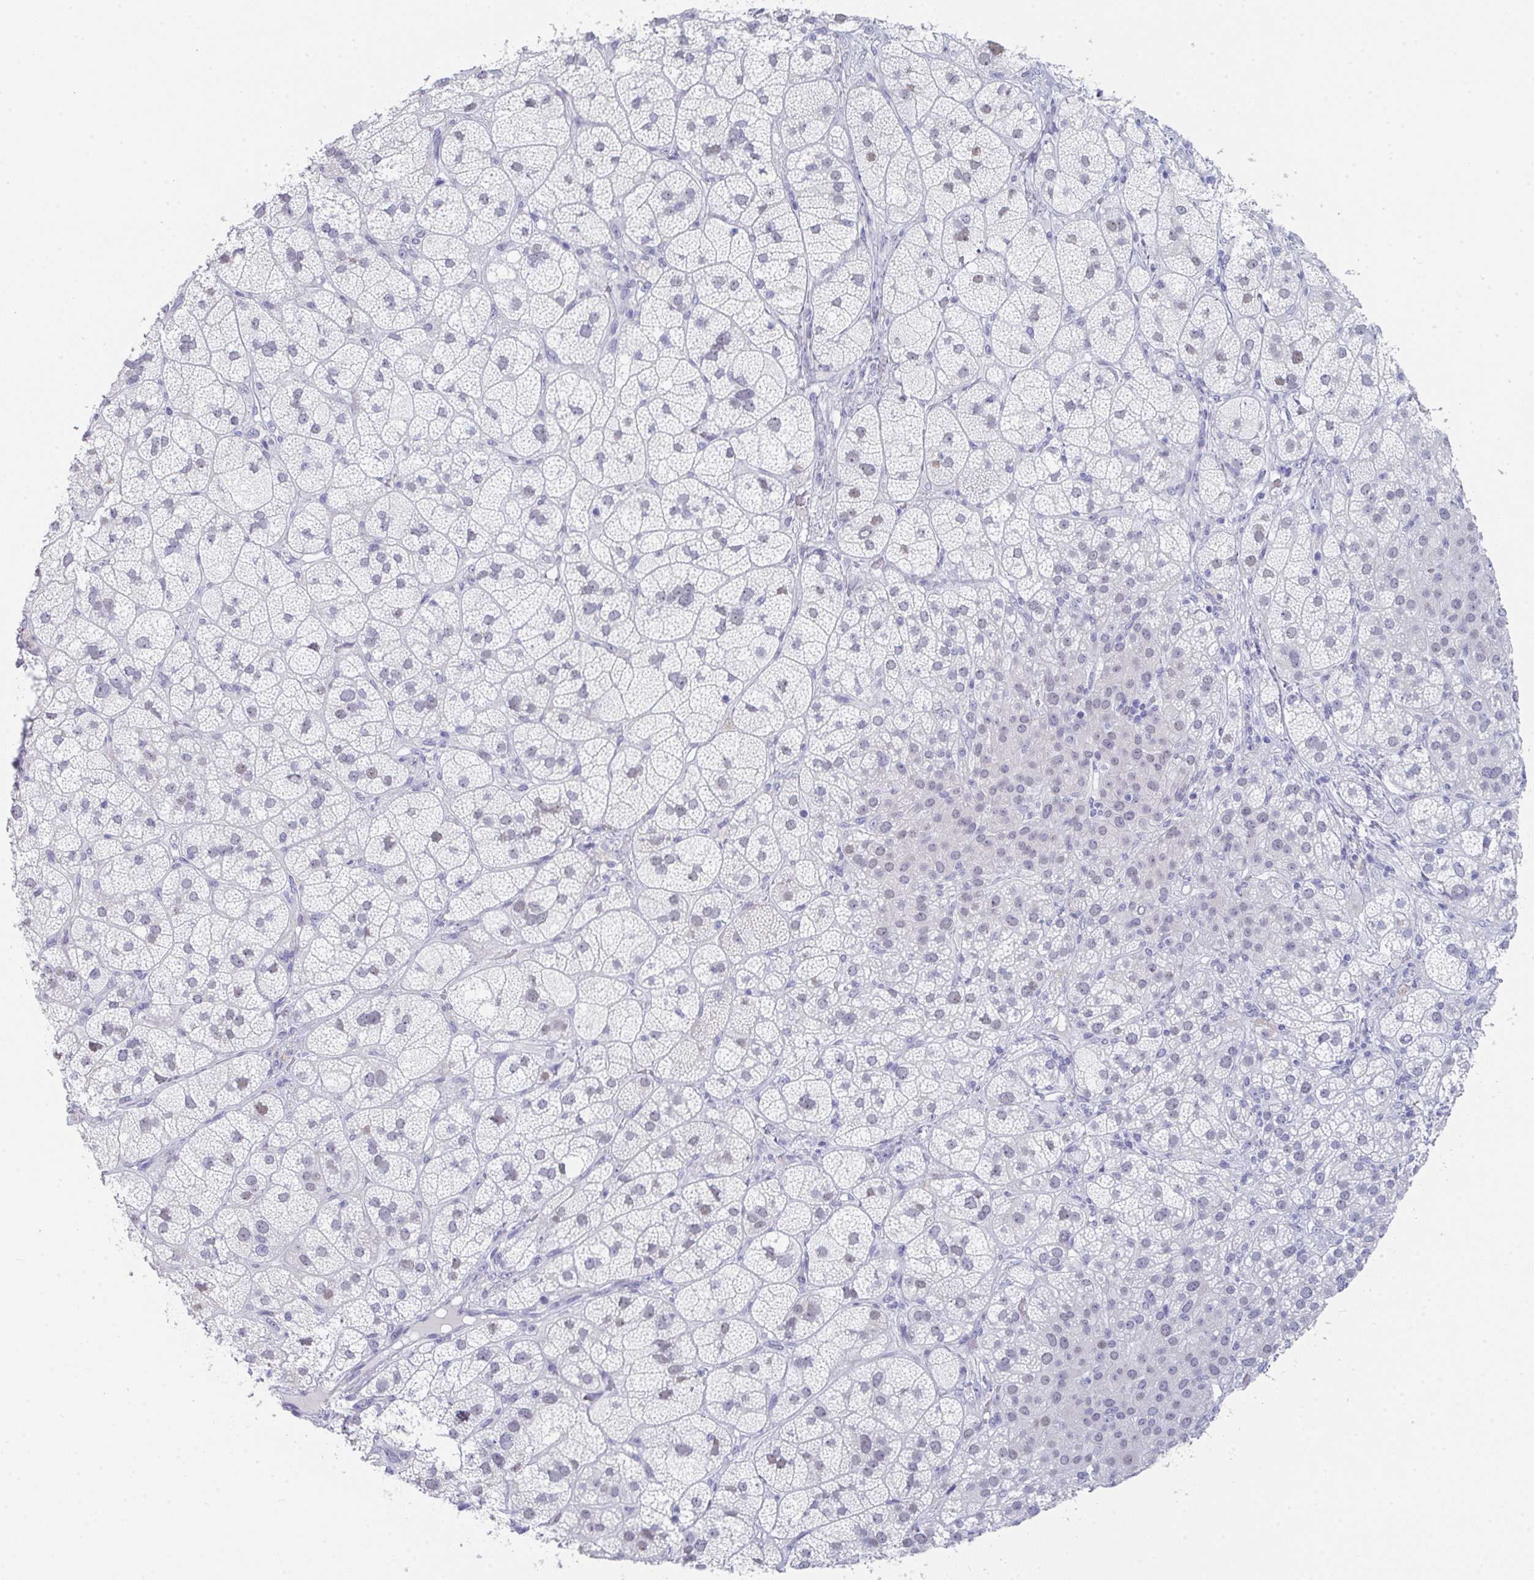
{"staining": {"intensity": "weak", "quantity": "<25%", "location": "nuclear"}, "tissue": "adrenal gland", "cell_type": "Glandular cells", "image_type": "normal", "snomed": [{"axis": "morphology", "description": "Normal tissue, NOS"}, {"axis": "topography", "description": "Adrenal gland"}], "caption": "Glandular cells show no significant protein expression in normal adrenal gland. Brightfield microscopy of immunohistochemistry stained with DAB (brown) and hematoxylin (blue), captured at high magnification.", "gene": "RUBCN", "patient": {"sex": "female", "age": 60}}